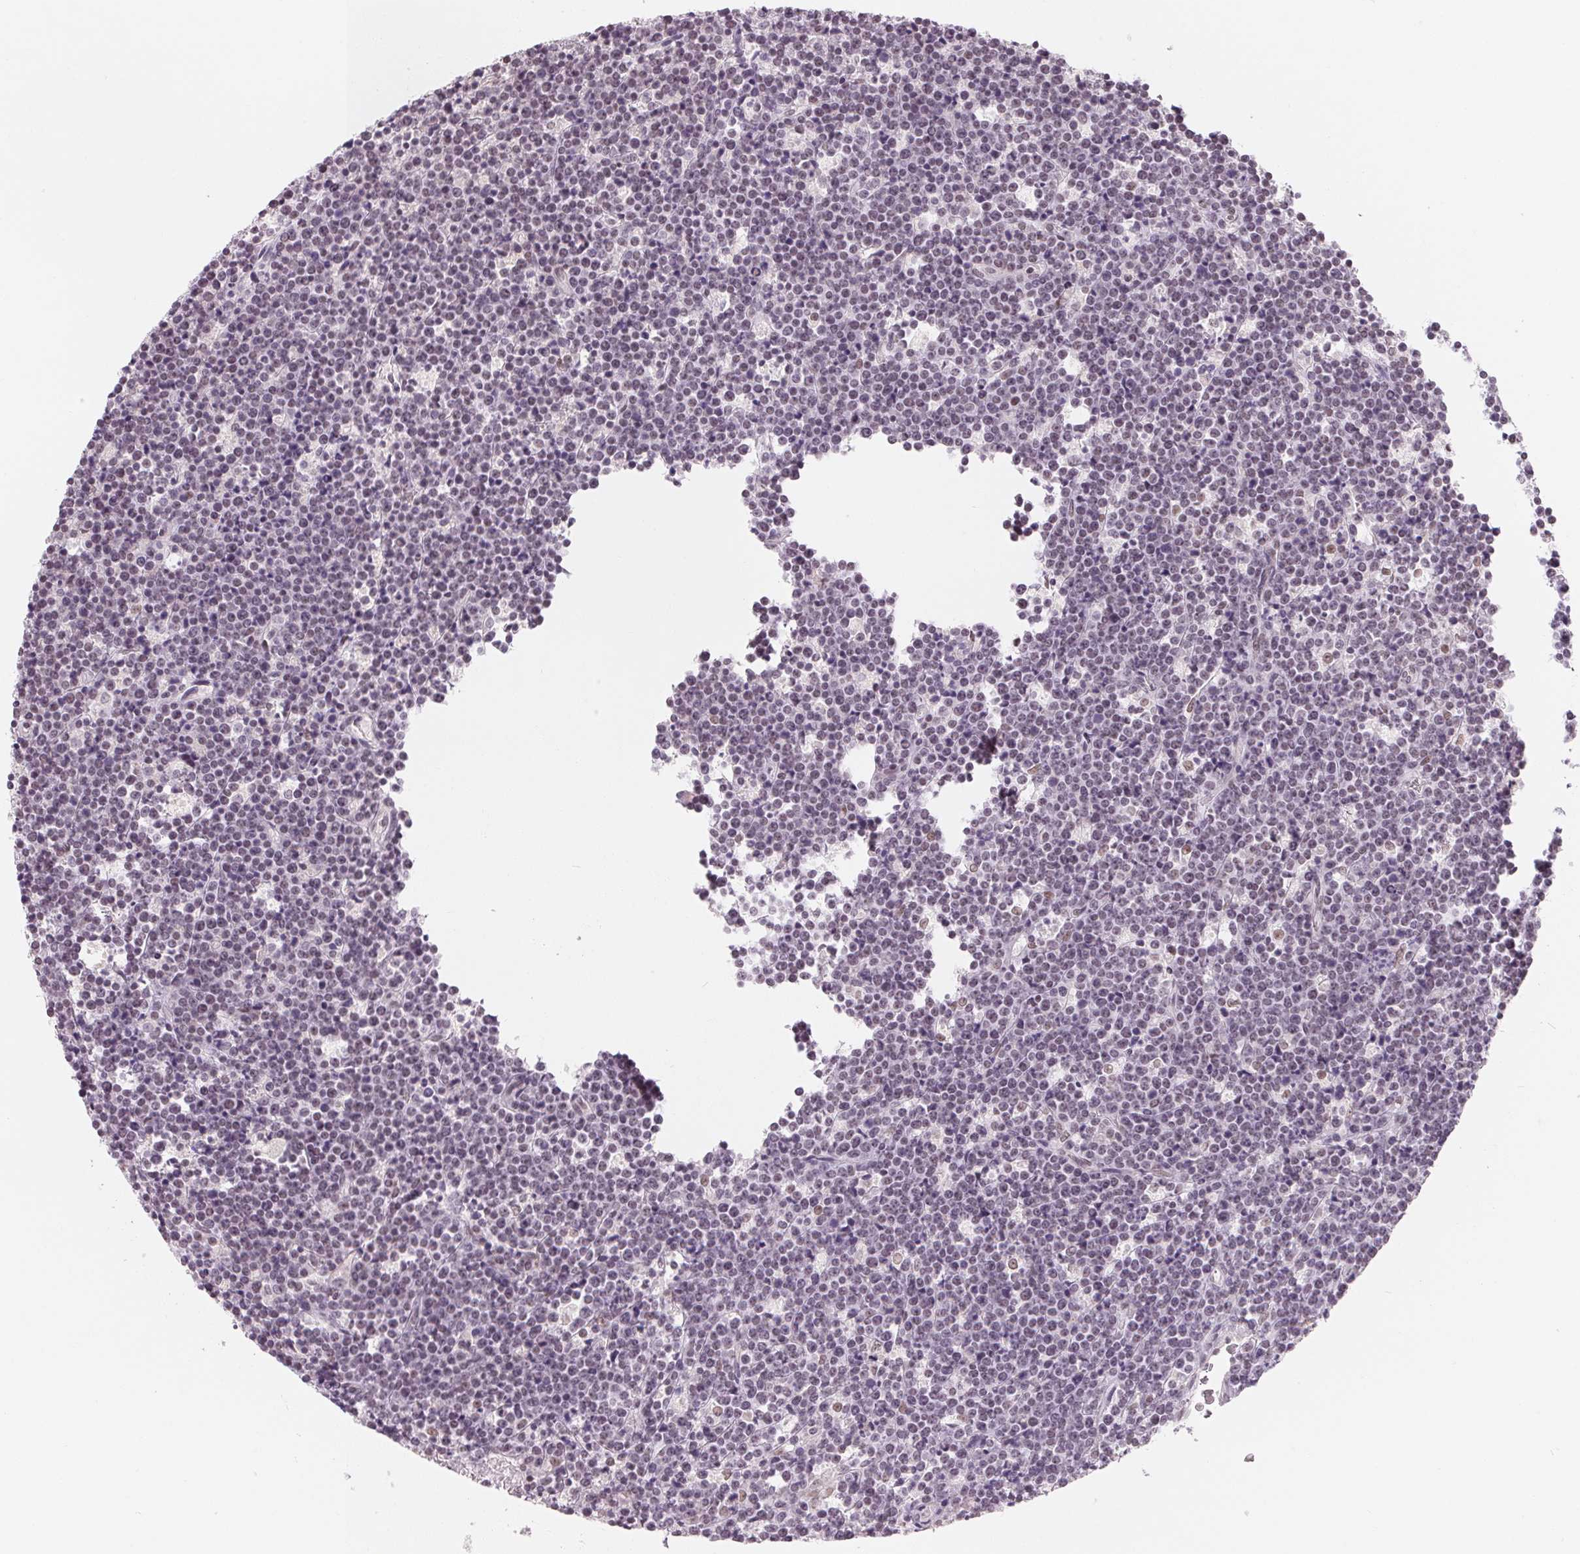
{"staining": {"intensity": "negative", "quantity": "none", "location": "none"}, "tissue": "lymphoma", "cell_type": "Tumor cells", "image_type": "cancer", "snomed": [{"axis": "morphology", "description": "Malignant lymphoma, non-Hodgkin's type, High grade"}, {"axis": "topography", "description": "Ovary"}], "caption": "Tumor cells show no significant protein expression in lymphoma. The staining was performed using DAB to visualize the protein expression in brown, while the nuclei were stained in blue with hematoxylin (Magnification: 20x).", "gene": "NXF3", "patient": {"sex": "female", "age": 56}}